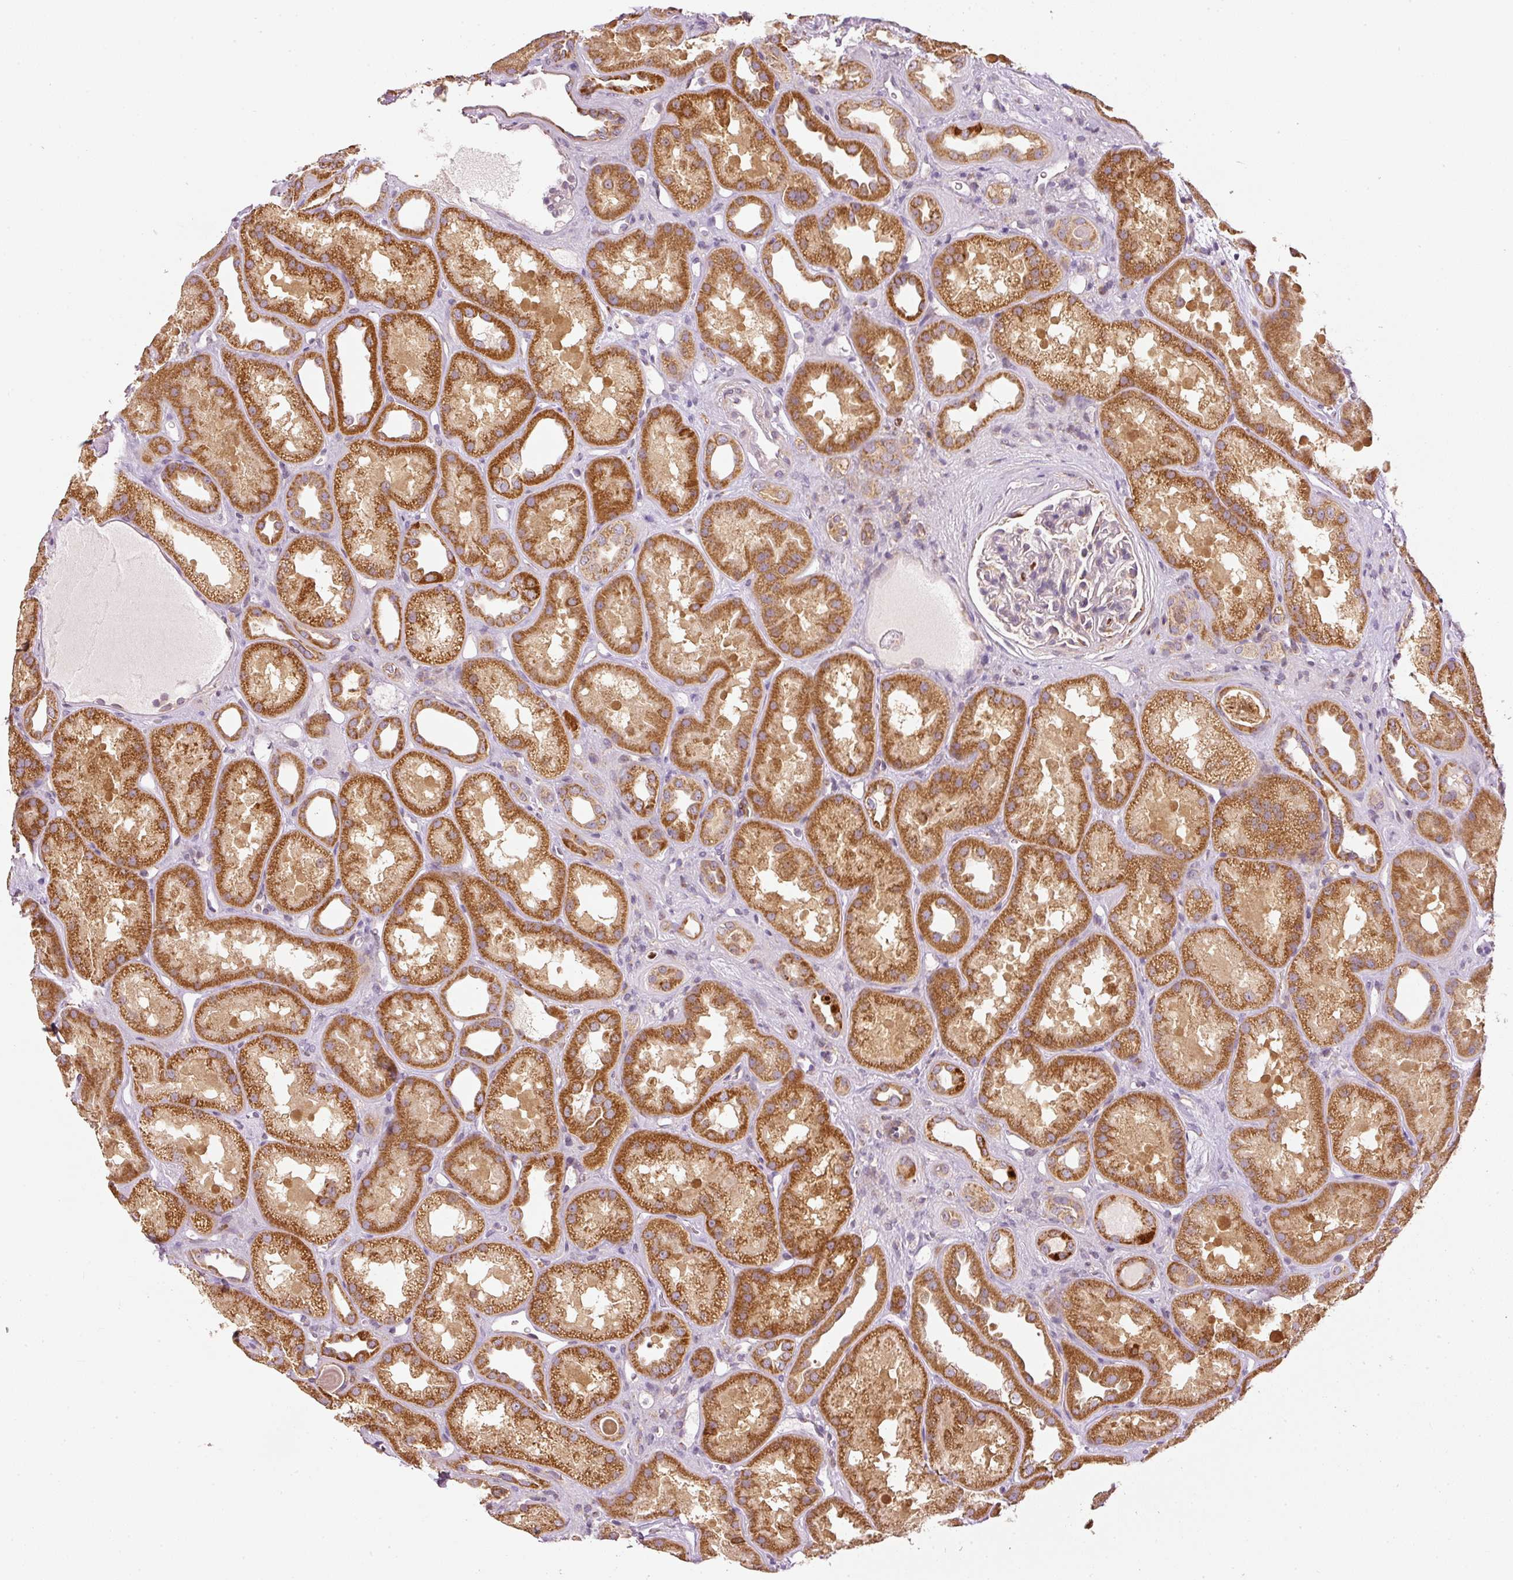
{"staining": {"intensity": "negative", "quantity": "none", "location": "none"}, "tissue": "kidney", "cell_type": "Cells in glomeruli", "image_type": "normal", "snomed": [{"axis": "morphology", "description": "Normal tissue, NOS"}, {"axis": "topography", "description": "Kidney"}], "caption": "Immunohistochemistry of normal human kidney exhibits no staining in cells in glomeruli. (Brightfield microscopy of DAB (3,3'-diaminobenzidine) immunohistochemistry at high magnification).", "gene": "MTHFD1L", "patient": {"sex": "male", "age": 61}}